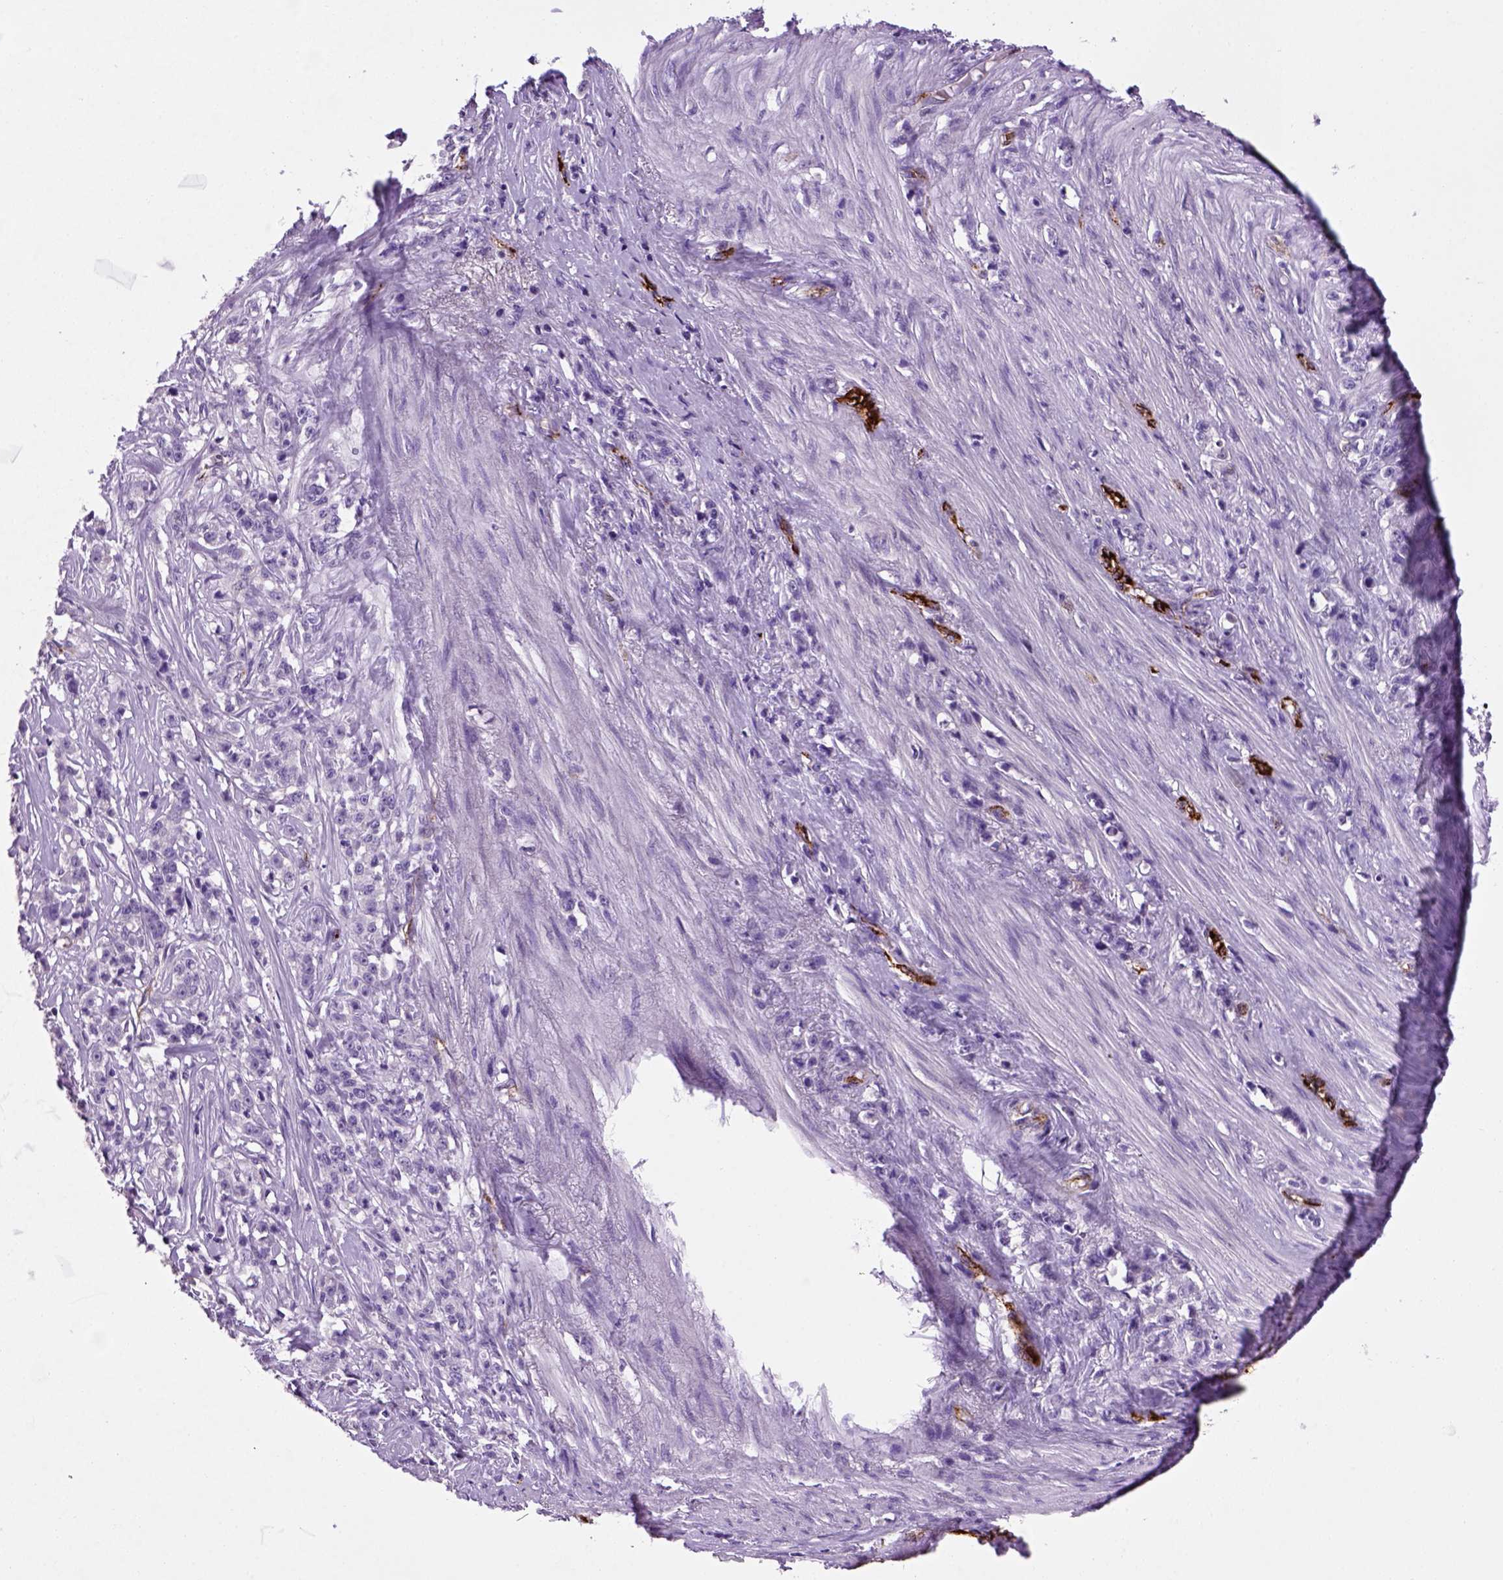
{"staining": {"intensity": "negative", "quantity": "none", "location": "none"}, "tissue": "stomach cancer", "cell_type": "Tumor cells", "image_type": "cancer", "snomed": [{"axis": "morphology", "description": "Adenocarcinoma, NOS"}, {"axis": "topography", "description": "Stomach, lower"}], "caption": "DAB (3,3'-diaminobenzidine) immunohistochemical staining of human stomach adenocarcinoma shows no significant positivity in tumor cells. (DAB (3,3'-diaminobenzidine) immunohistochemistry (IHC) with hematoxylin counter stain).", "gene": "VWF", "patient": {"sex": "male", "age": 88}}